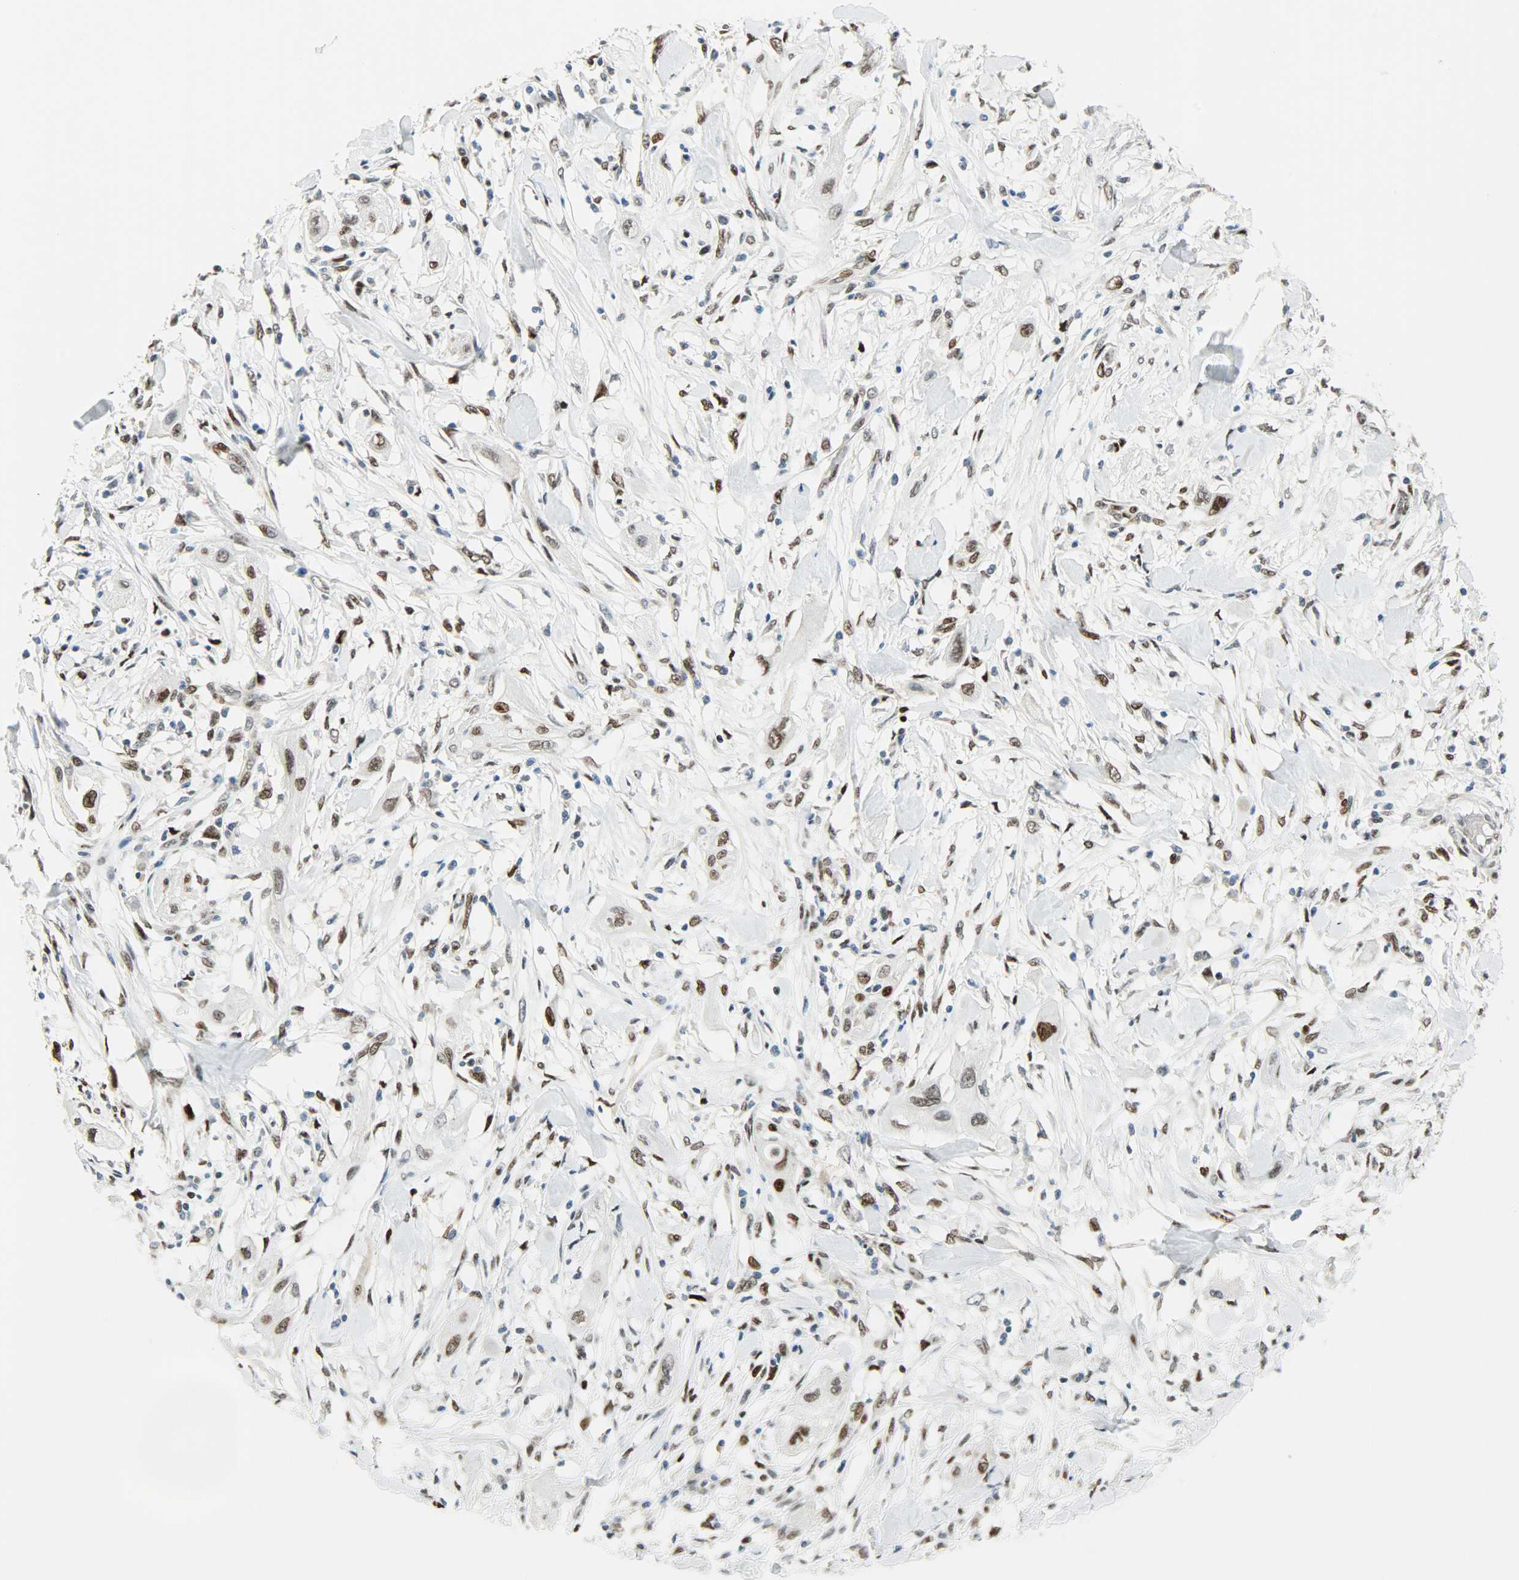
{"staining": {"intensity": "moderate", "quantity": "25%-75%", "location": "nuclear"}, "tissue": "lung cancer", "cell_type": "Tumor cells", "image_type": "cancer", "snomed": [{"axis": "morphology", "description": "Squamous cell carcinoma, NOS"}, {"axis": "topography", "description": "Lung"}], "caption": "This image reveals lung cancer (squamous cell carcinoma) stained with immunohistochemistry to label a protein in brown. The nuclear of tumor cells show moderate positivity for the protein. Nuclei are counter-stained blue.", "gene": "JUNB", "patient": {"sex": "female", "age": 47}}